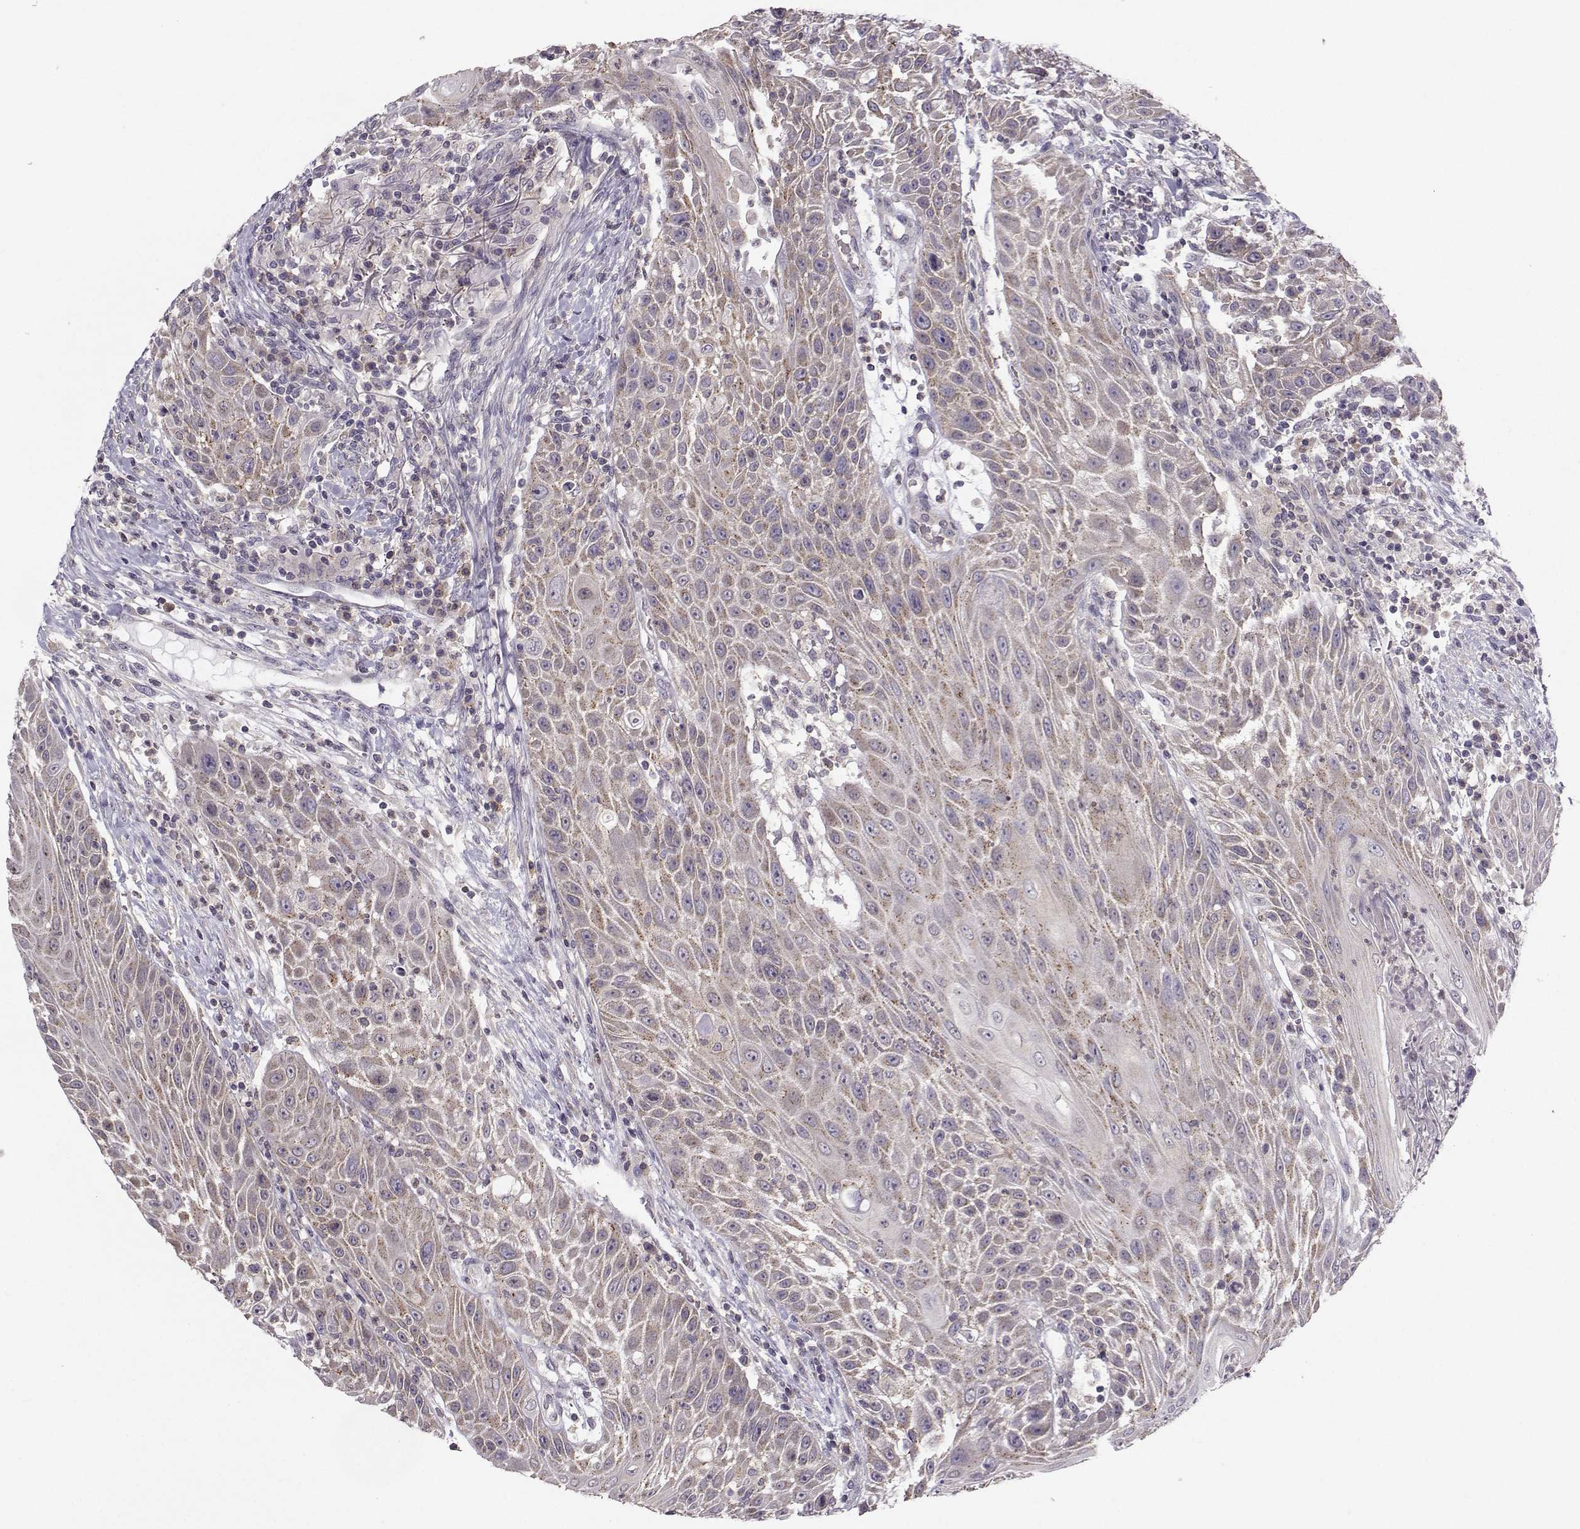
{"staining": {"intensity": "weak", "quantity": "<25%", "location": "cytoplasmic/membranous"}, "tissue": "head and neck cancer", "cell_type": "Tumor cells", "image_type": "cancer", "snomed": [{"axis": "morphology", "description": "Squamous cell carcinoma, NOS"}, {"axis": "topography", "description": "Head-Neck"}], "caption": "Head and neck cancer was stained to show a protein in brown. There is no significant staining in tumor cells. (Stains: DAB (3,3'-diaminobenzidine) IHC with hematoxylin counter stain, Microscopy: brightfield microscopy at high magnification).", "gene": "FCAMR", "patient": {"sex": "male", "age": 69}}